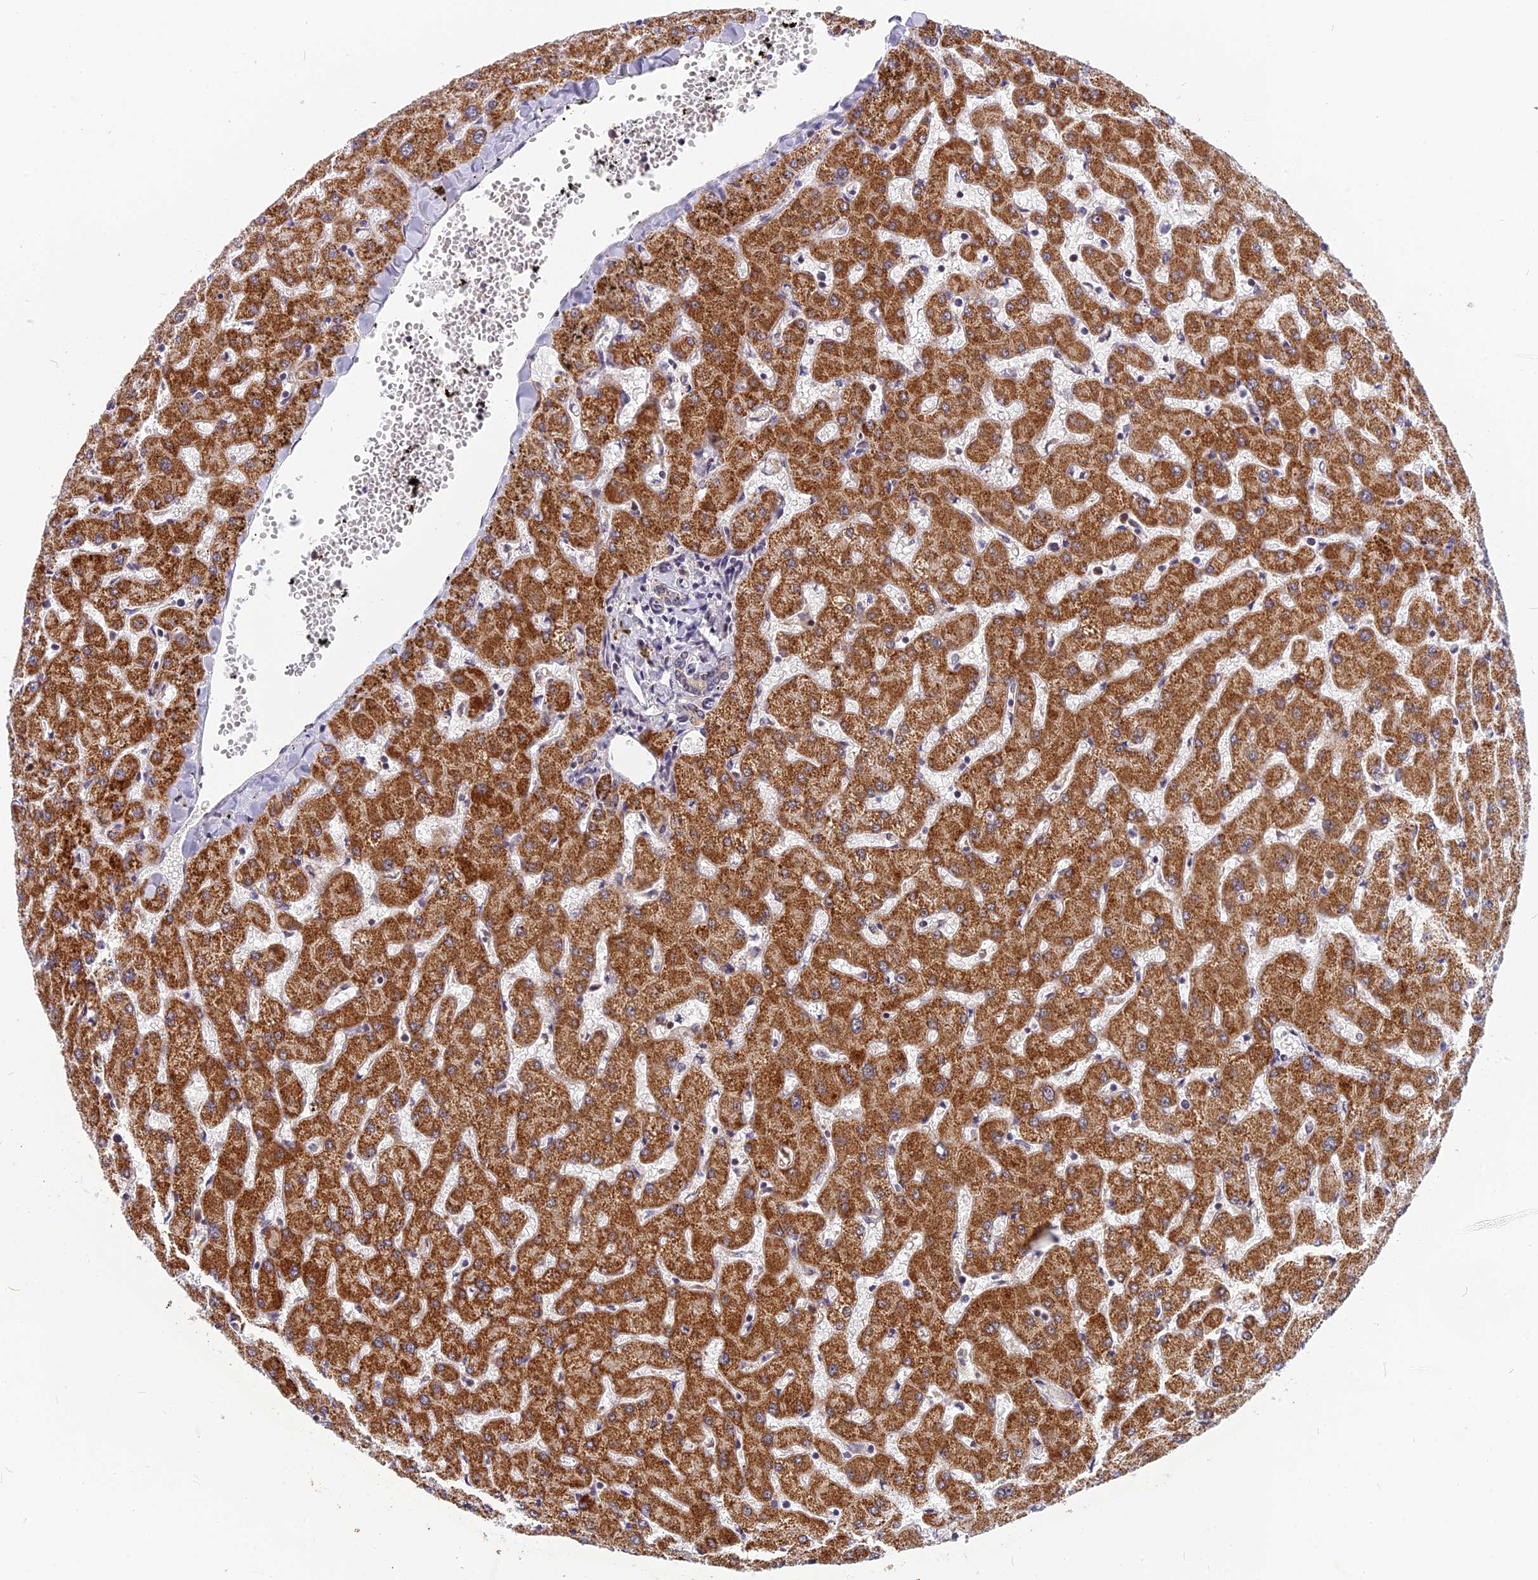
{"staining": {"intensity": "negative", "quantity": "none", "location": "none"}, "tissue": "liver", "cell_type": "Cholangiocytes", "image_type": "normal", "snomed": [{"axis": "morphology", "description": "Normal tissue, NOS"}, {"axis": "topography", "description": "Liver"}], "caption": "Liver was stained to show a protein in brown. There is no significant positivity in cholangiocytes. (DAB immunohistochemistry with hematoxylin counter stain).", "gene": "CMC1", "patient": {"sex": "female", "age": 63}}